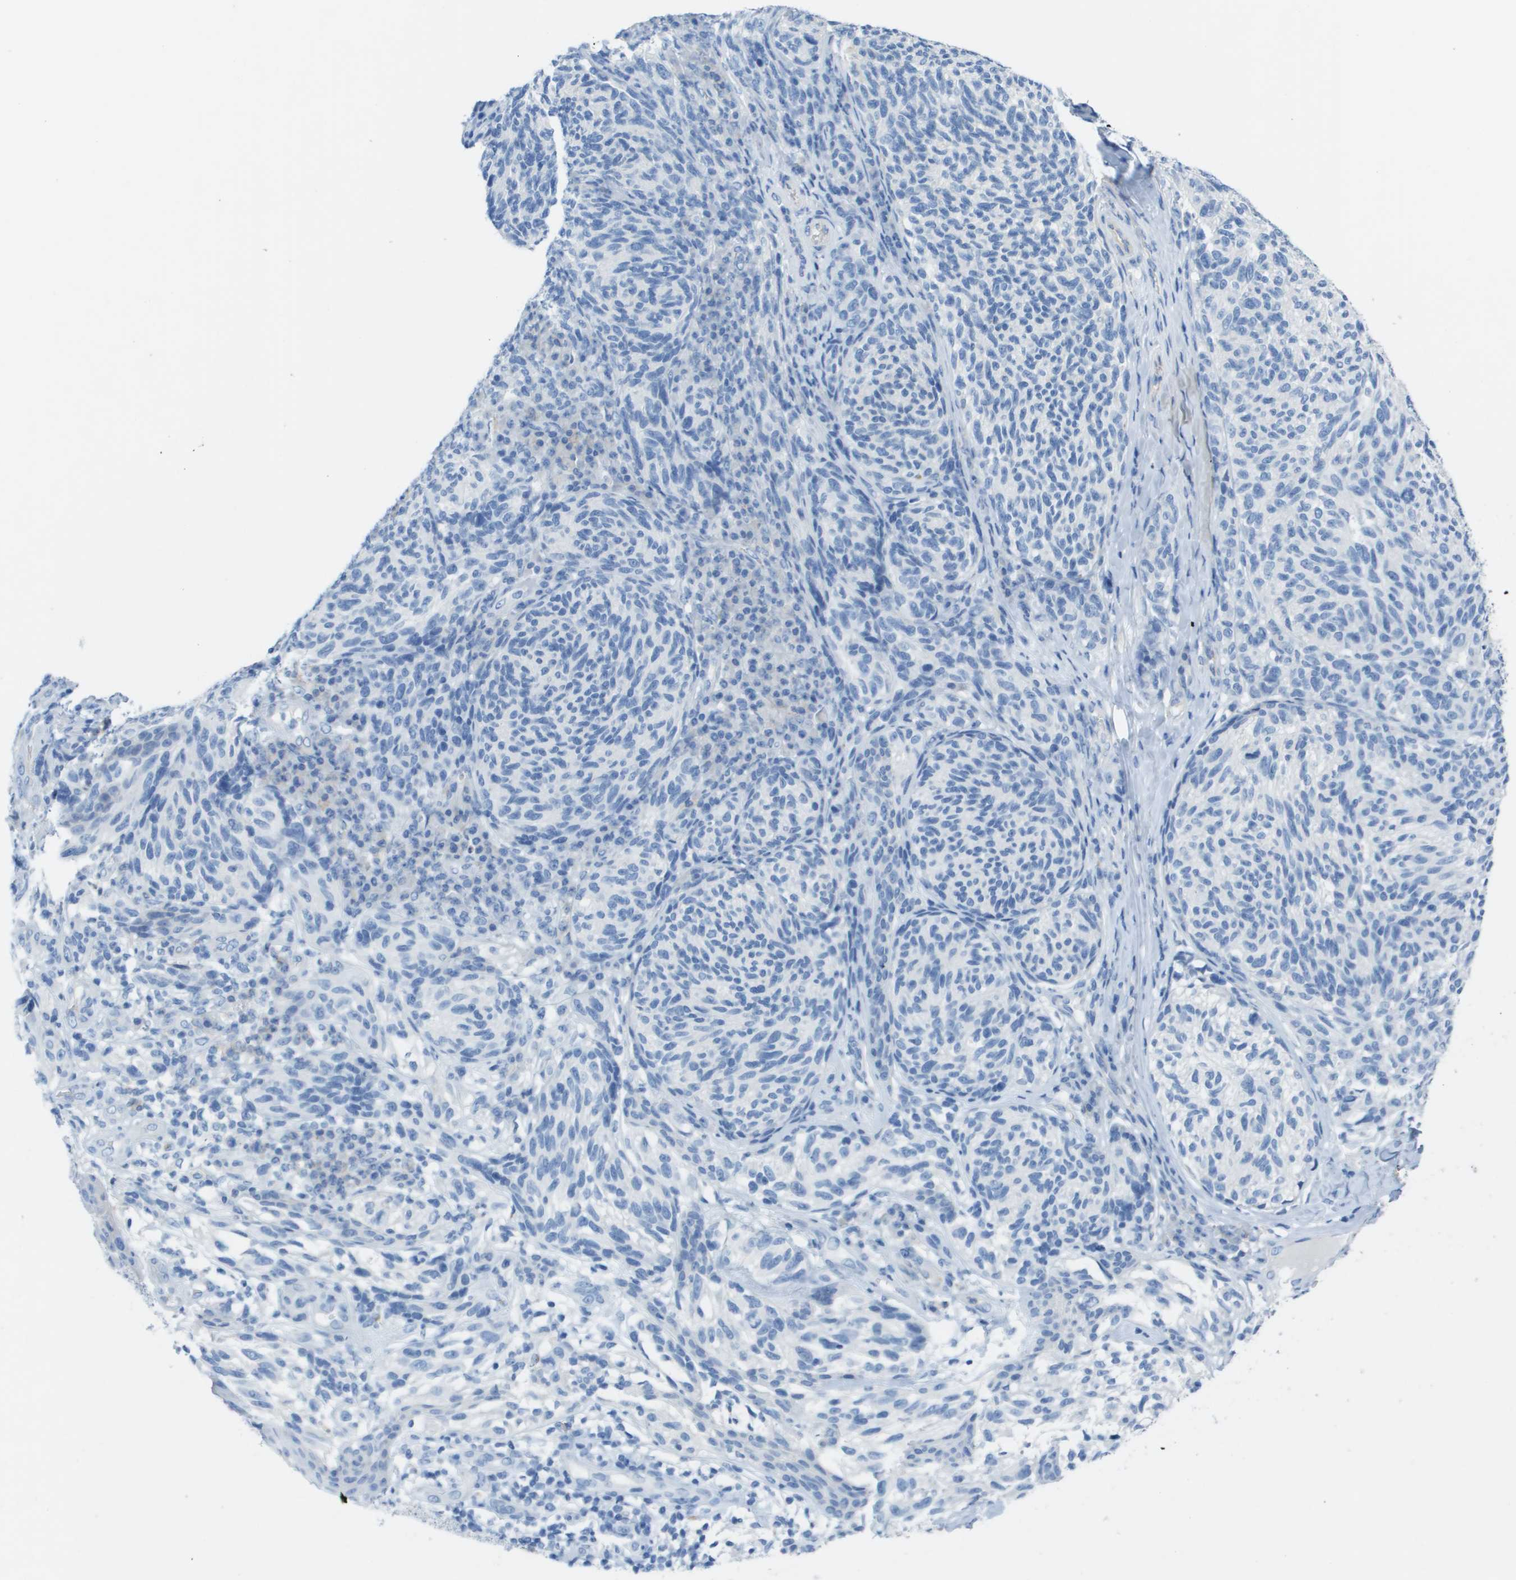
{"staining": {"intensity": "negative", "quantity": "none", "location": "none"}, "tissue": "melanoma", "cell_type": "Tumor cells", "image_type": "cancer", "snomed": [{"axis": "morphology", "description": "Malignant melanoma, NOS"}, {"axis": "topography", "description": "Skin"}], "caption": "This micrograph is of malignant melanoma stained with IHC to label a protein in brown with the nuclei are counter-stained blue. There is no staining in tumor cells.", "gene": "CD46", "patient": {"sex": "female", "age": 73}}